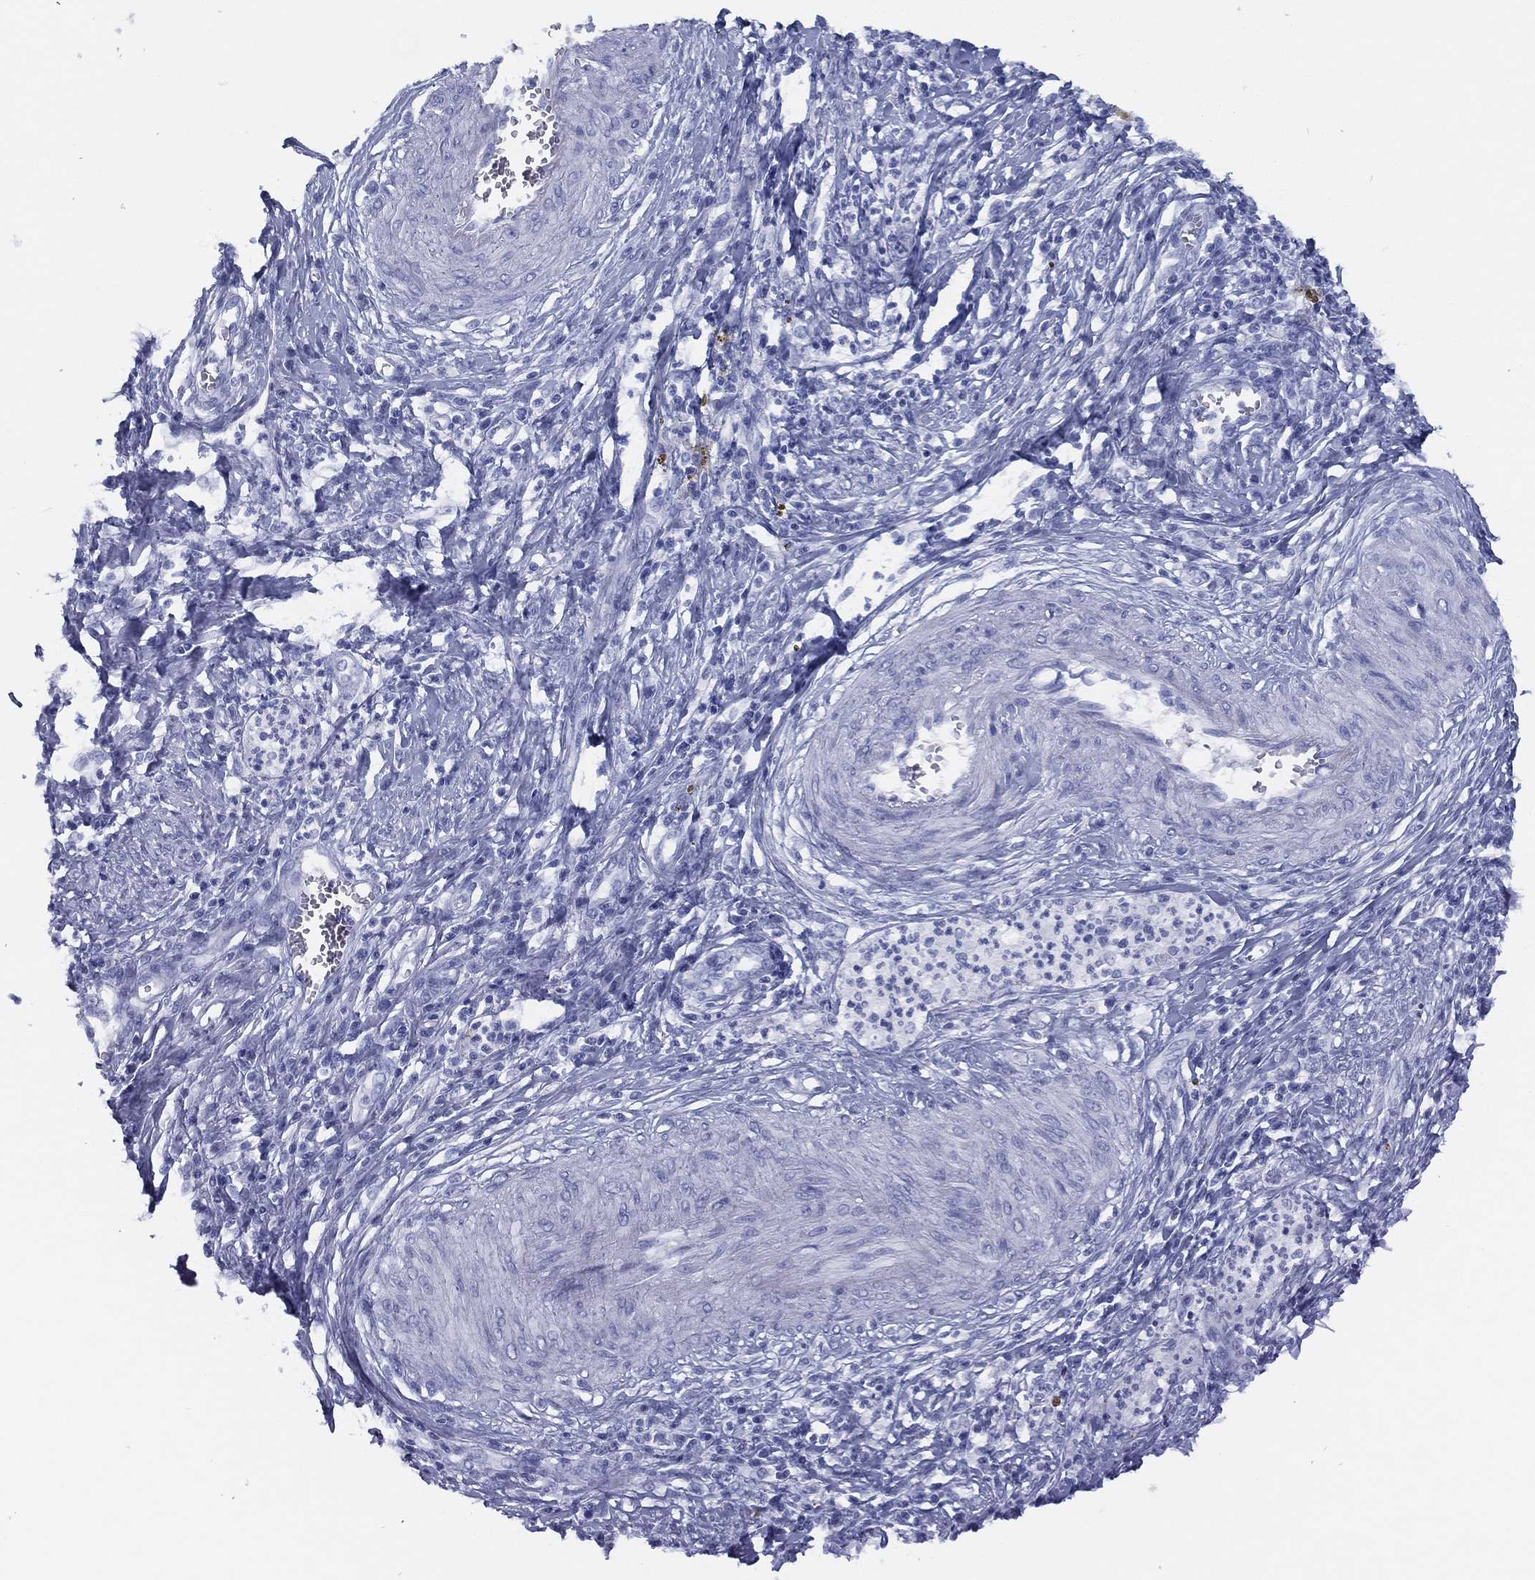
{"staining": {"intensity": "negative", "quantity": "none", "location": "none"}, "tissue": "cervical cancer", "cell_type": "Tumor cells", "image_type": "cancer", "snomed": [{"axis": "morphology", "description": "Adenocarcinoma, NOS"}, {"axis": "topography", "description": "Cervix"}], "caption": "Immunohistochemistry (IHC) photomicrograph of cervical cancer (adenocarcinoma) stained for a protein (brown), which exhibits no staining in tumor cells. (DAB immunohistochemistry visualized using brightfield microscopy, high magnification).", "gene": "TMEM252", "patient": {"sex": "female", "age": 42}}